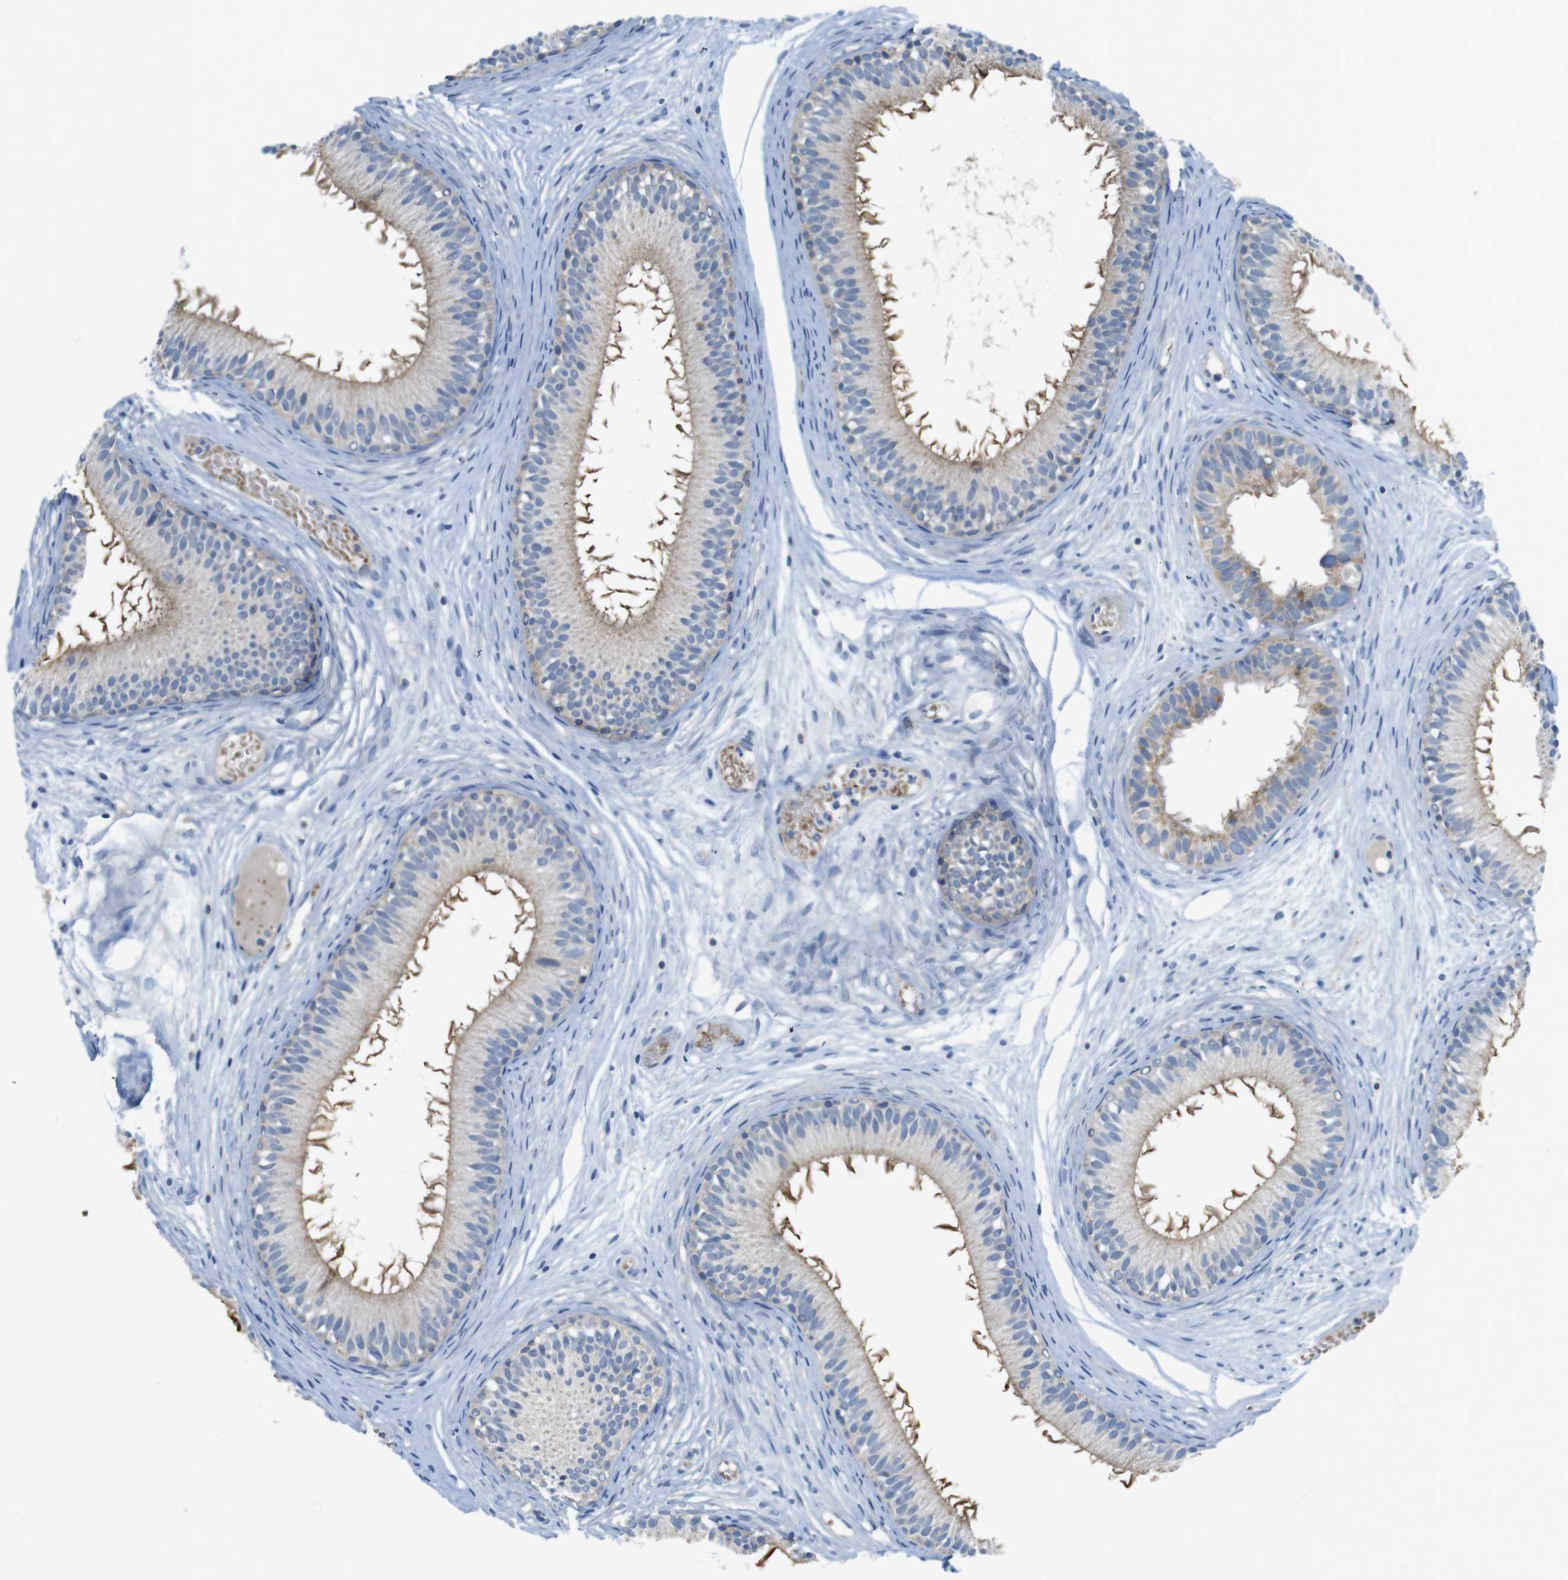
{"staining": {"intensity": "weak", "quantity": "25%-75%", "location": "cytoplasmic/membranous"}, "tissue": "epididymis", "cell_type": "Glandular cells", "image_type": "normal", "snomed": [{"axis": "morphology", "description": "Normal tissue, NOS"}, {"axis": "morphology", "description": "Atrophy, NOS"}, {"axis": "topography", "description": "Testis"}, {"axis": "topography", "description": "Epididymis"}], "caption": "This photomicrograph demonstrates unremarkable epididymis stained with immunohistochemistry to label a protein in brown. The cytoplasmic/membranous of glandular cells show weak positivity for the protein. Nuclei are counter-stained blue.", "gene": "MARCHF1", "patient": {"sex": "male", "age": 18}}